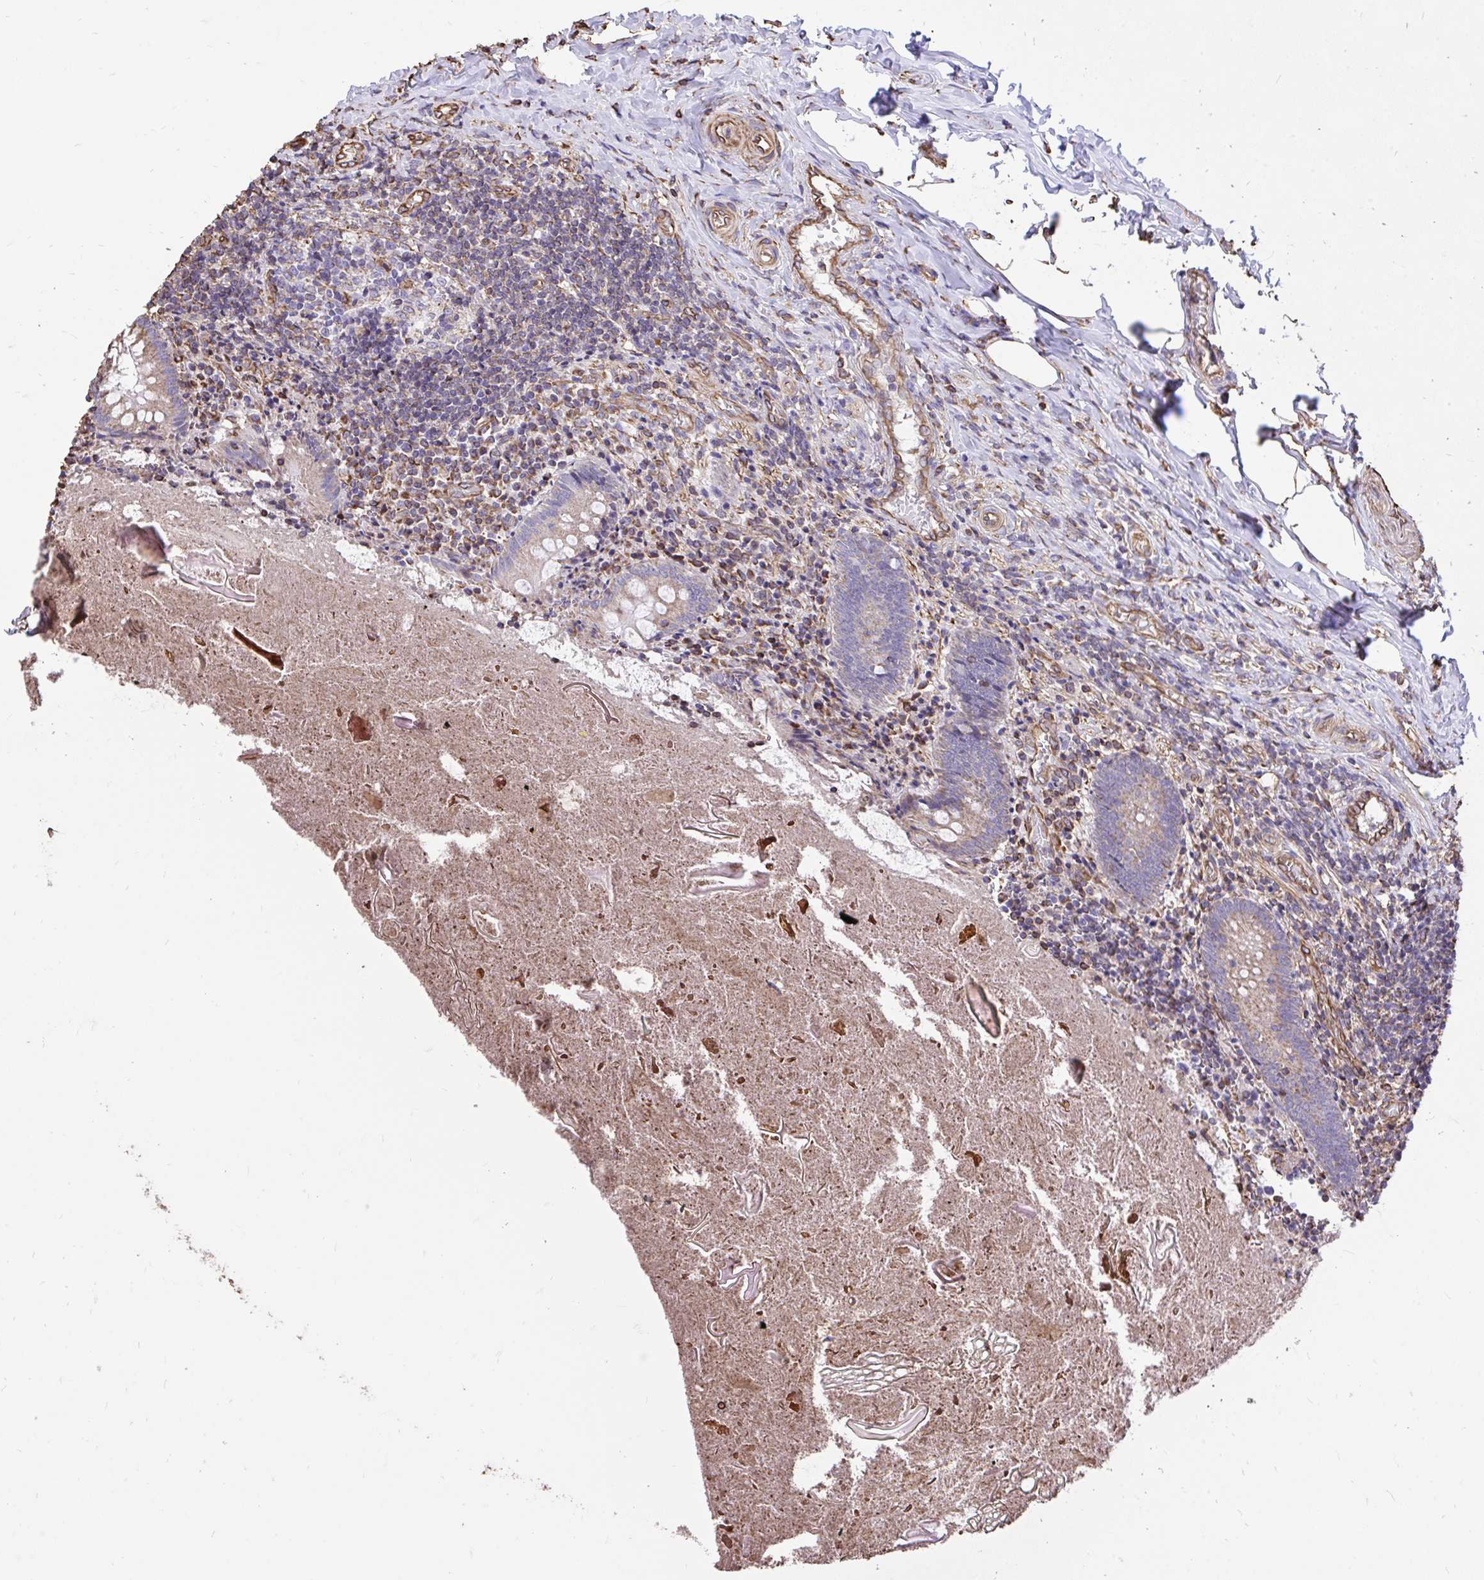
{"staining": {"intensity": "weak", "quantity": ">75%", "location": "cytoplasmic/membranous"}, "tissue": "appendix", "cell_type": "Glandular cells", "image_type": "normal", "snomed": [{"axis": "morphology", "description": "Normal tissue, NOS"}, {"axis": "topography", "description": "Appendix"}], "caption": "Immunohistochemical staining of normal appendix reveals low levels of weak cytoplasmic/membranous expression in approximately >75% of glandular cells. (Brightfield microscopy of DAB IHC at high magnification).", "gene": "RNF103", "patient": {"sex": "female", "age": 17}}